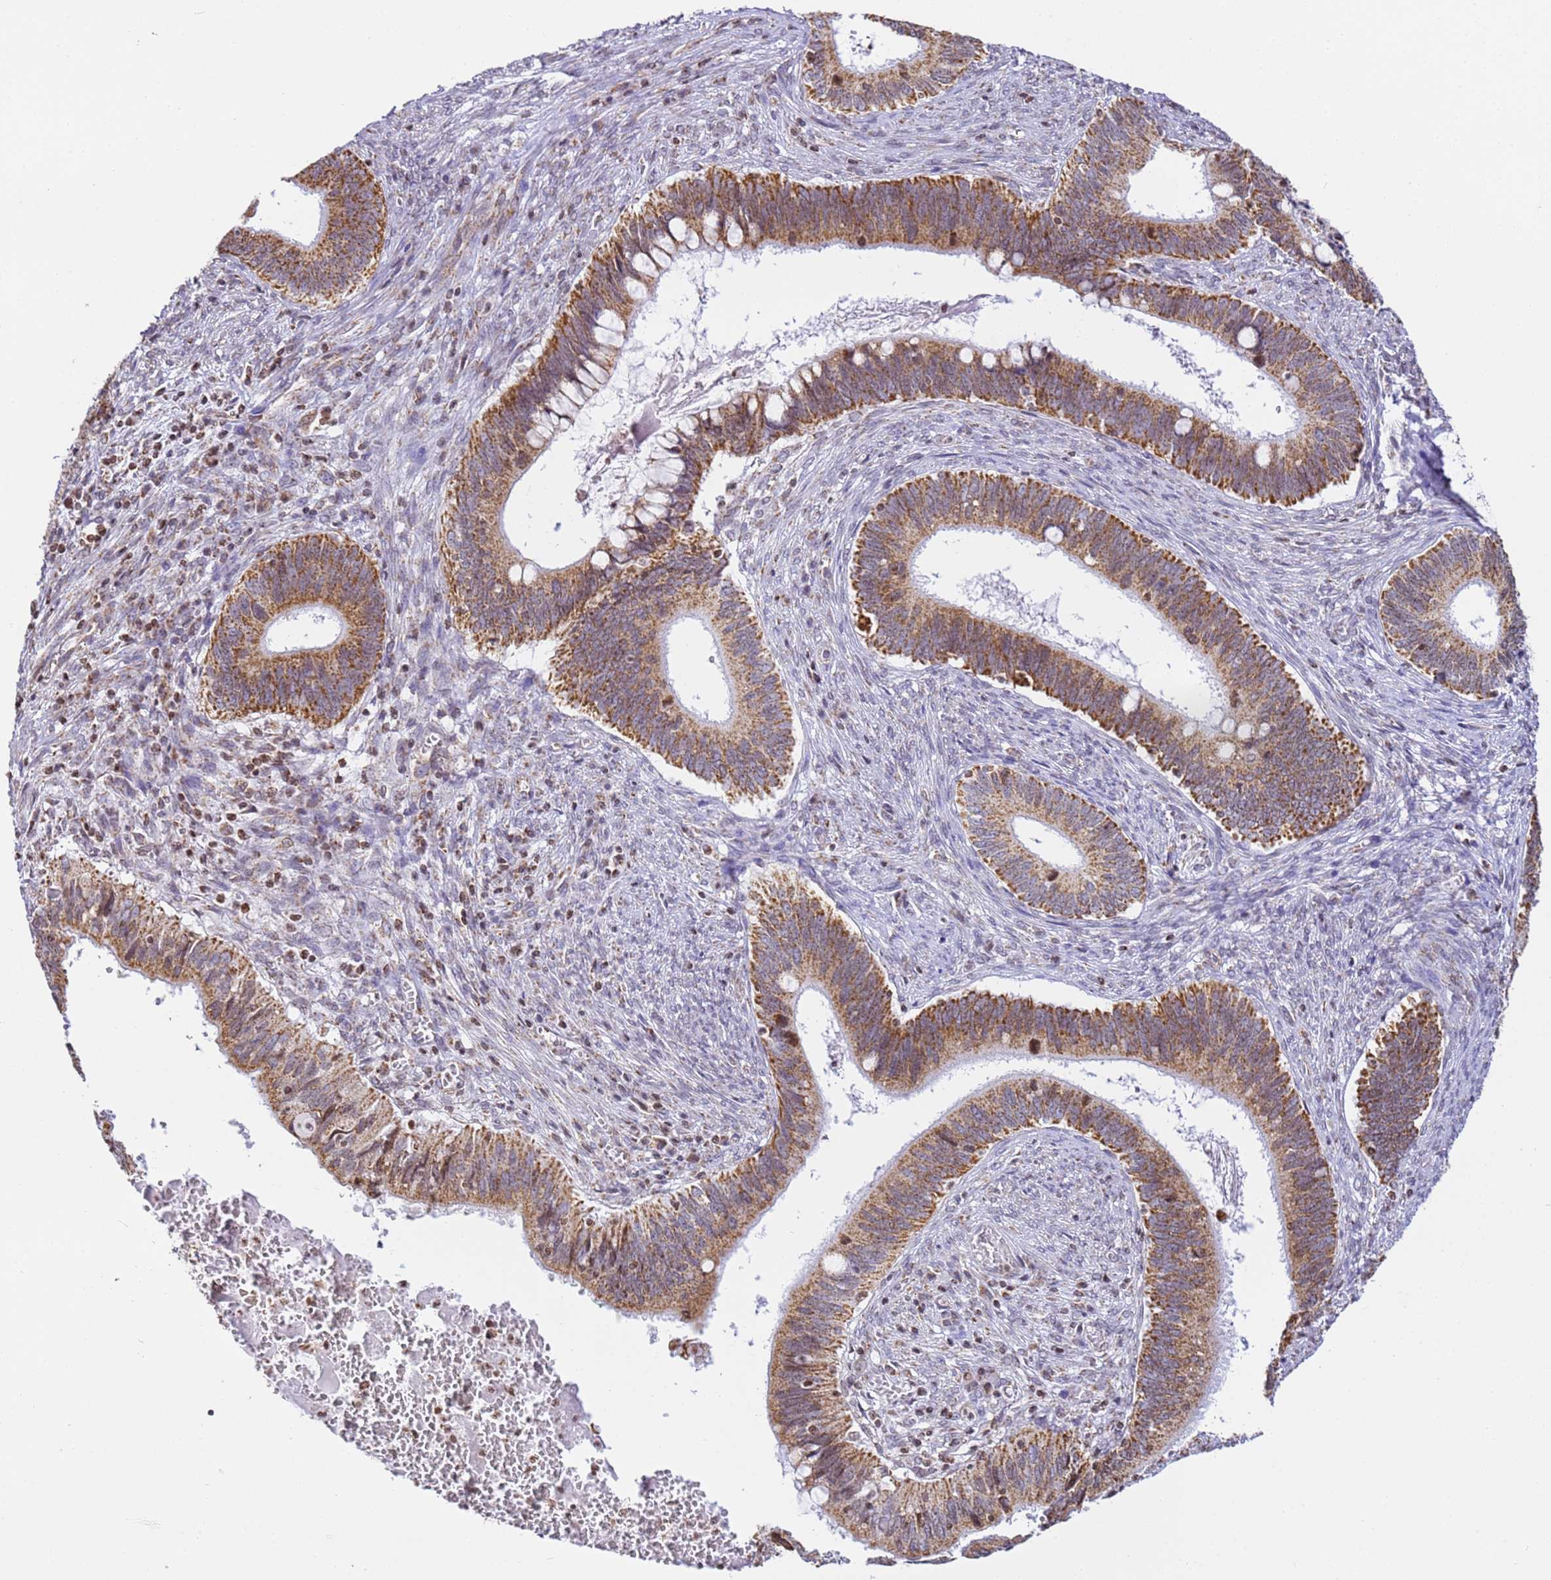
{"staining": {"intensity": "strong", "quantity": ">75%", "location": "cytoplasmic/membranous"}, "tissue": "cervical cancer", "cell_type": "Tumor cells", "image_type": "cancer", "snomed": [{"axis": "morphology", "description": "Adenocarcinoma, NOS"}, {"axis": "topography", "description": "Cervix"}], "caption": "Strong cytoplasmic/membranous protein expression is present in approximately >75% of tumor cells in cervical cancer (adenocarcinoma).", "gene": "HSPE1", "patient": {"sex": "female", "age": 42}}